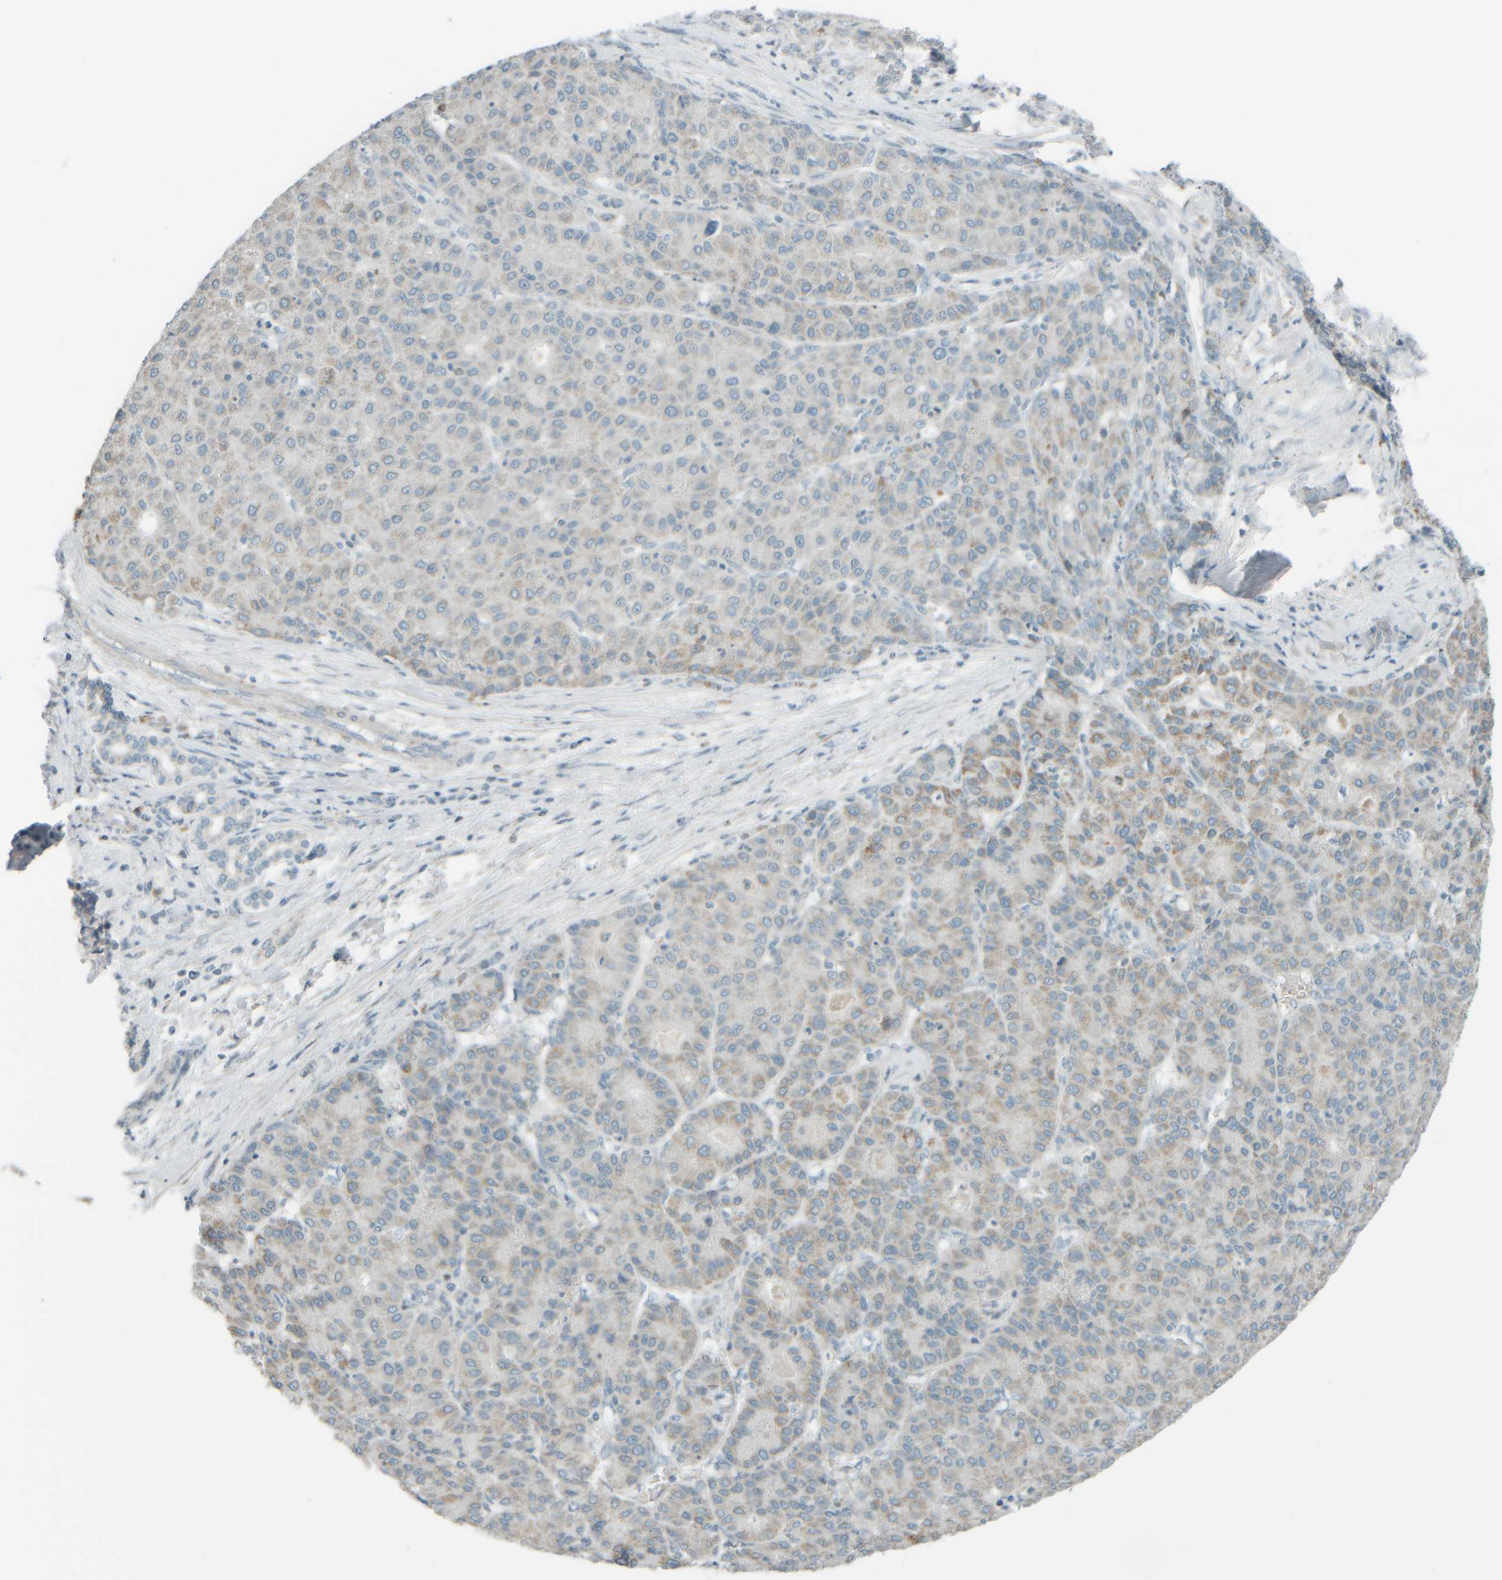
{"staining": {"intensity": "weak", "quantity": "25%-75%", "location": "cytoplasmic/membranous"}, "tissue": "liver cancer", "cell_type": "Tumor cells", "image_type": "cancer", "snomed": [{"axis": "morphology", "description": "Carcinoma, Hepatocellular, NOS"}, {"axis": "topography", "description": "Liver"}], "caption": "Immunohistochemistry (IHC) of hepatocellular carcinoma (liver) exhibits low levels of weak cytoplasmic/membranous staining in about 25%-75% of tumor cells.", "gene": "PTGES3L-AARSD1", "patient": {"sex": "male", "age": 65}}